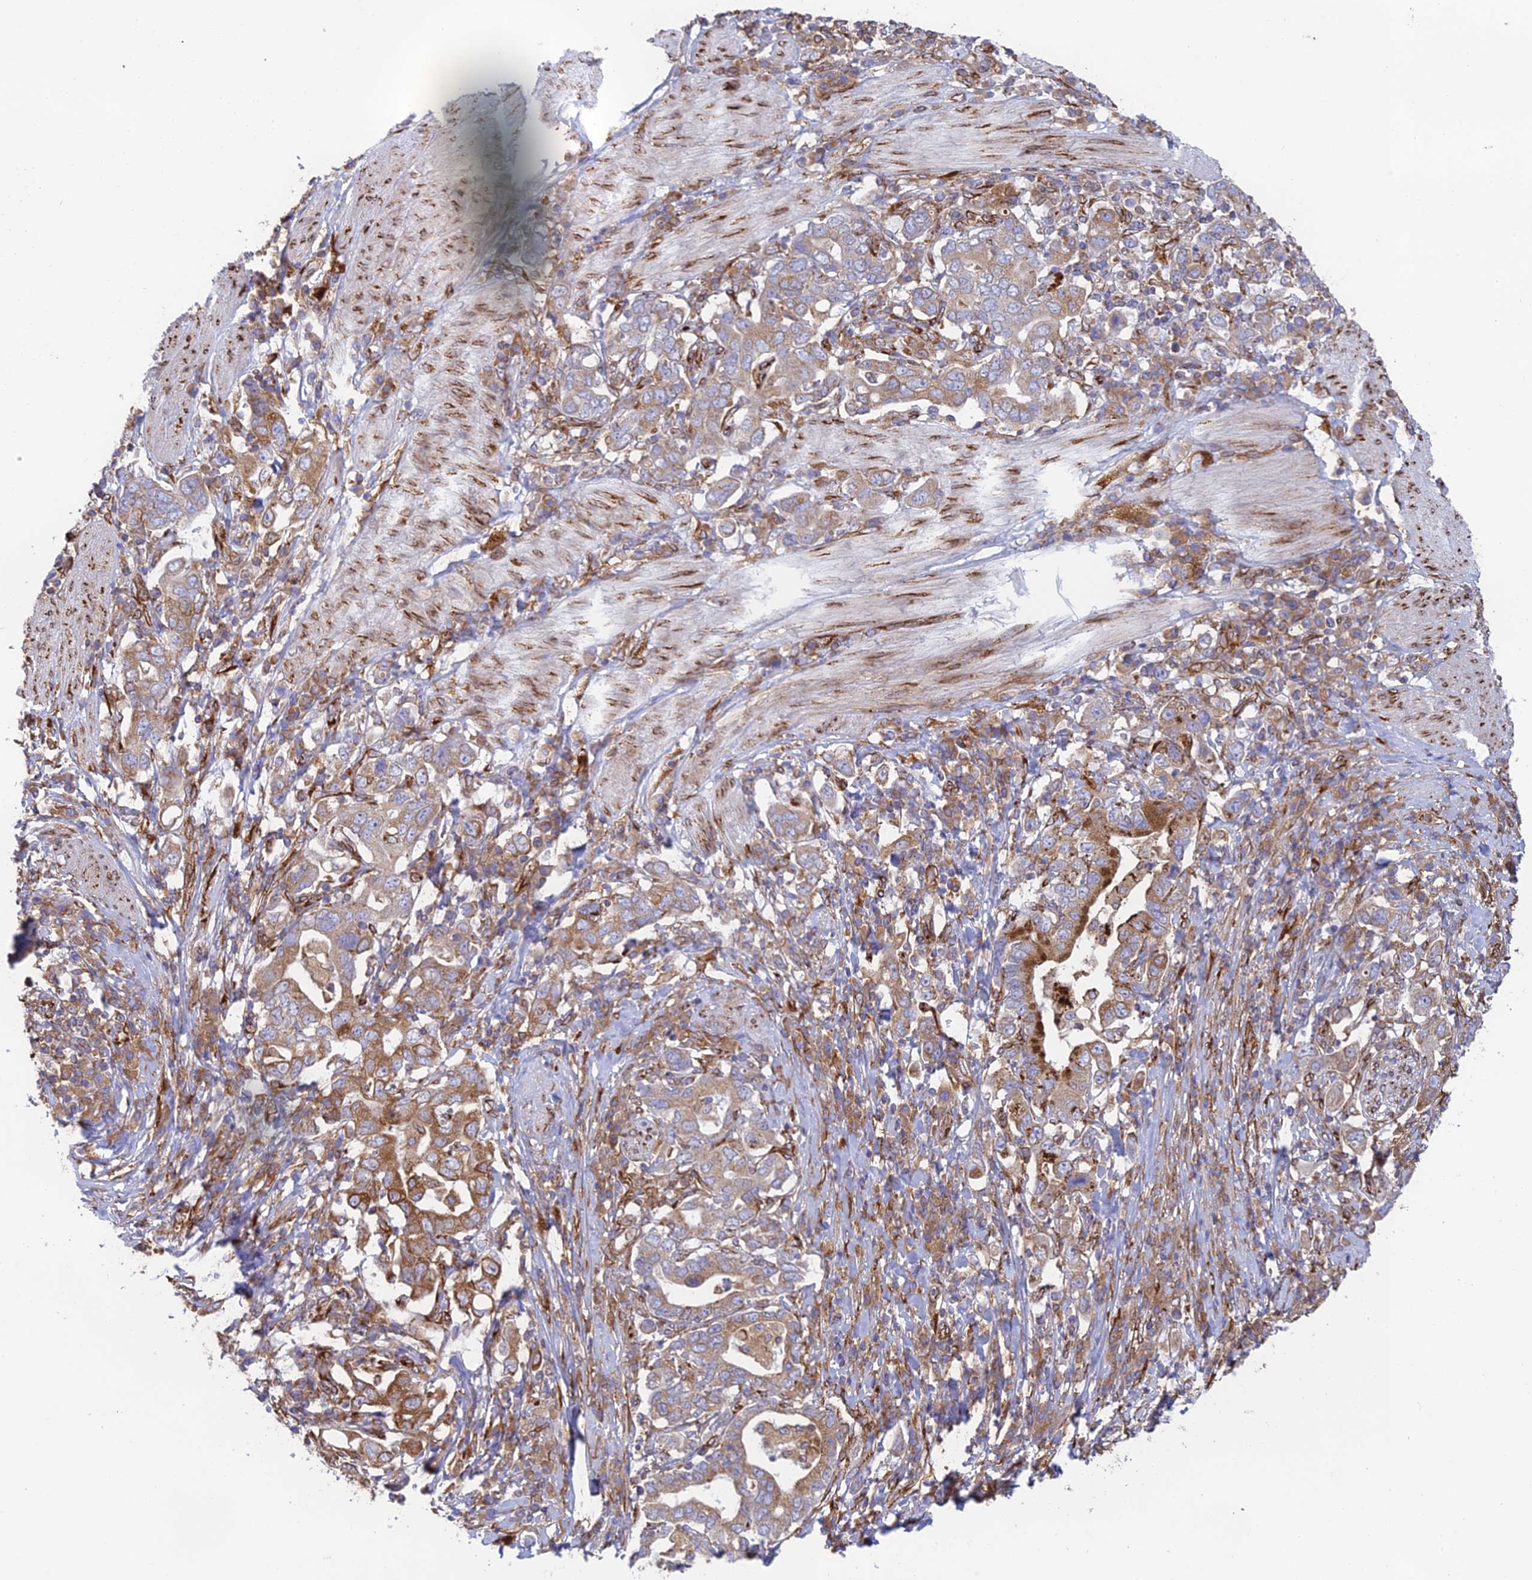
{"staining": {"intensity": "moderate", "quantity": ">75%", "location": "cytoplasmic/membranous"}, "tissue": "stomach cancer", "cell_type": "Tumor cells", "image_type": "cancer", "snomed": [{"axis": "morphology", "description": "Adenocarcinoma, NOS"}, {"axis": "topography", "description": "Stomach, upper"}, {"axis": "topography", "description": "Stomach"}], "caption": "Adenocarcinoma (stomach) tissue demonstrates moderate cytoplasmic/membranous expression in about >75% of tumor cells, visualized by immunohistochemistry.", "gene": "CCDC69", "patient": {"sex": "male", "age": 62}}